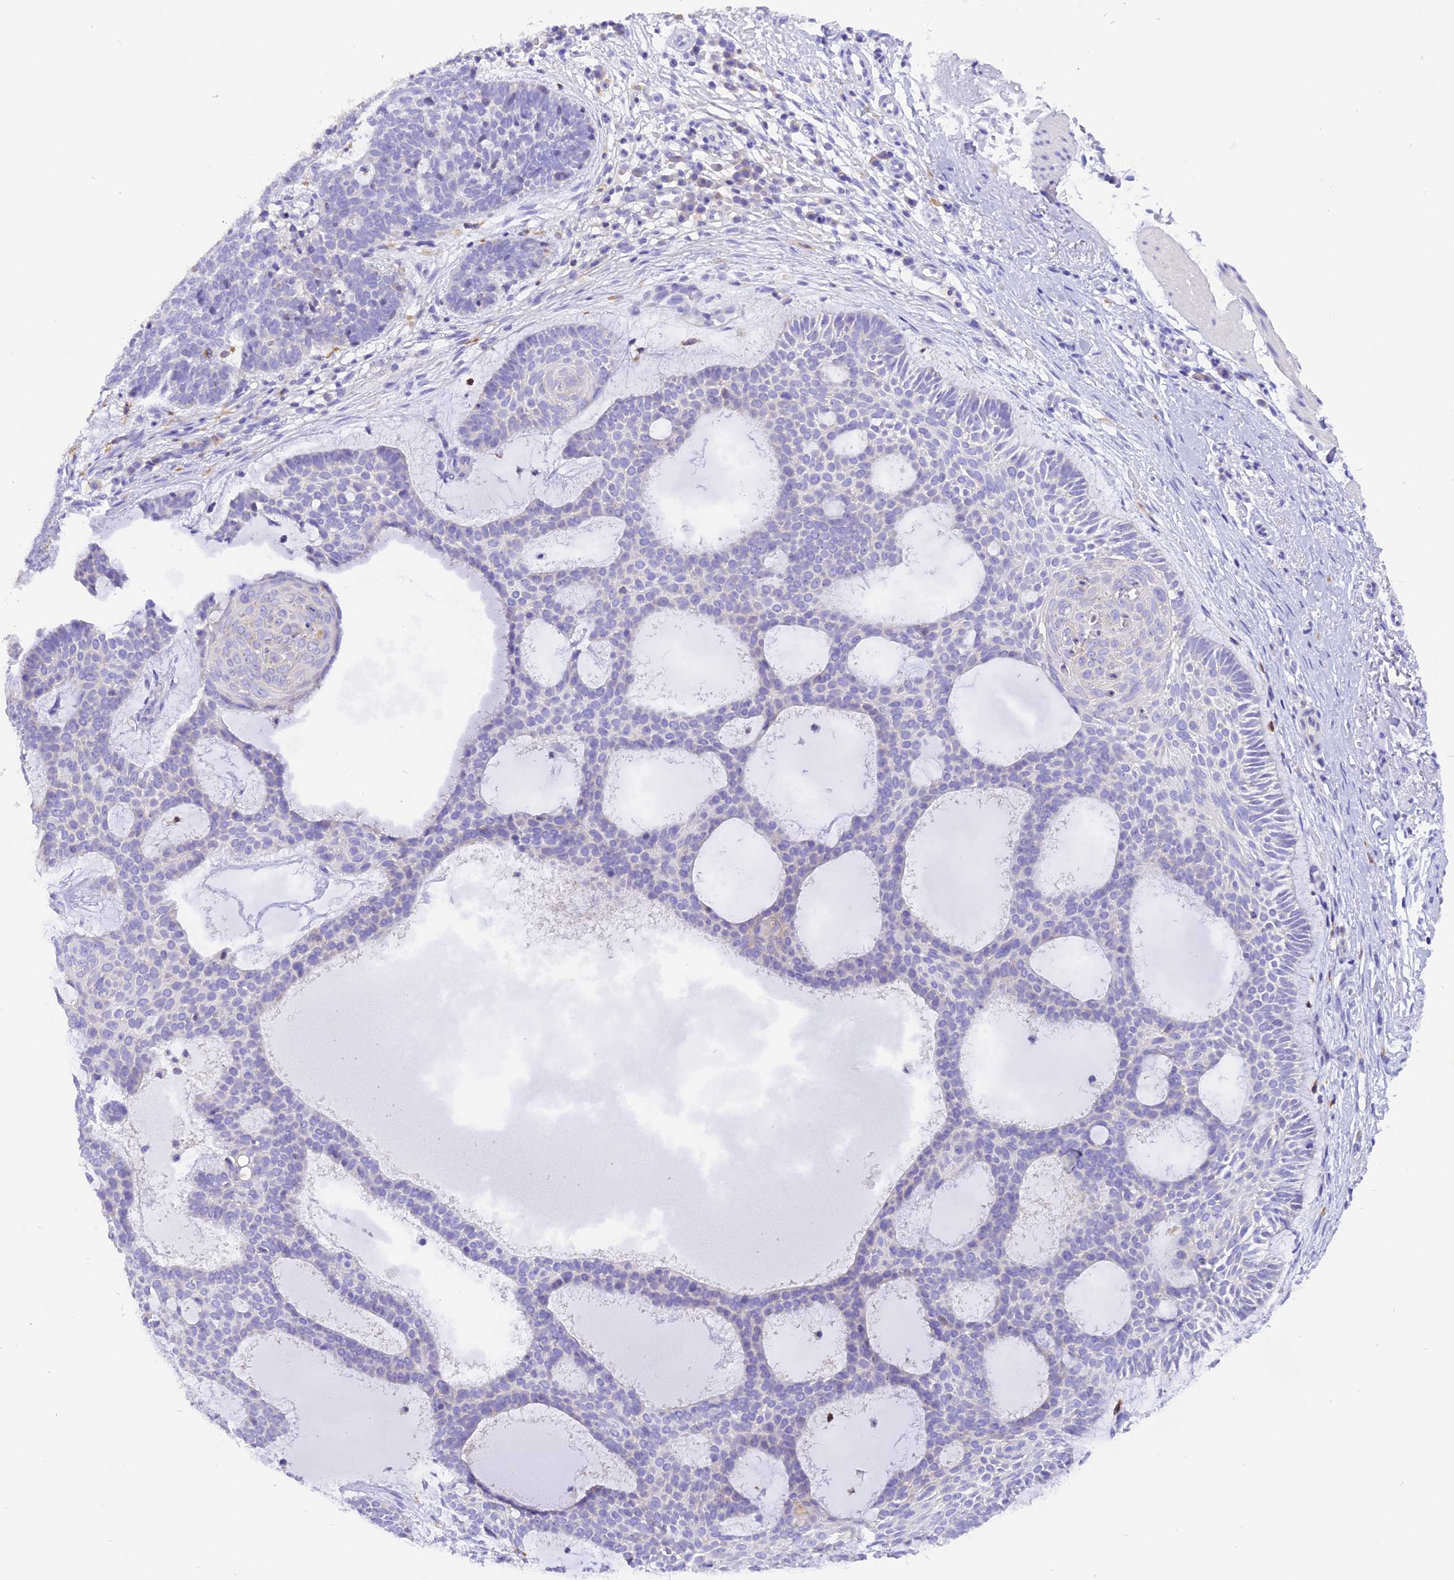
{"staining": {"intensity": "negative", "quantity": "none", "location": "none"}, "tissue": "skin cancer", "cell_type": "Tumor cells", "image_type": "cancer", "snomed": [{"axis": "morphology", "description": "Basal cell carcinoma"}, {"axis": "topography", "description": "Skin"}], "caption": "An immunohistochemistry (IHC) photomicrograph of skin cancer (basal cell carcinoma) is shown. There is no staining in tumor cells of skin cancer (basal cell carcinoma). (DAB immunohistochemistry (IHC) visualized using brightfield microscopy, high magnification).", "gene": "COL6A5", "patient": {"sex": "male", "age": 85}}